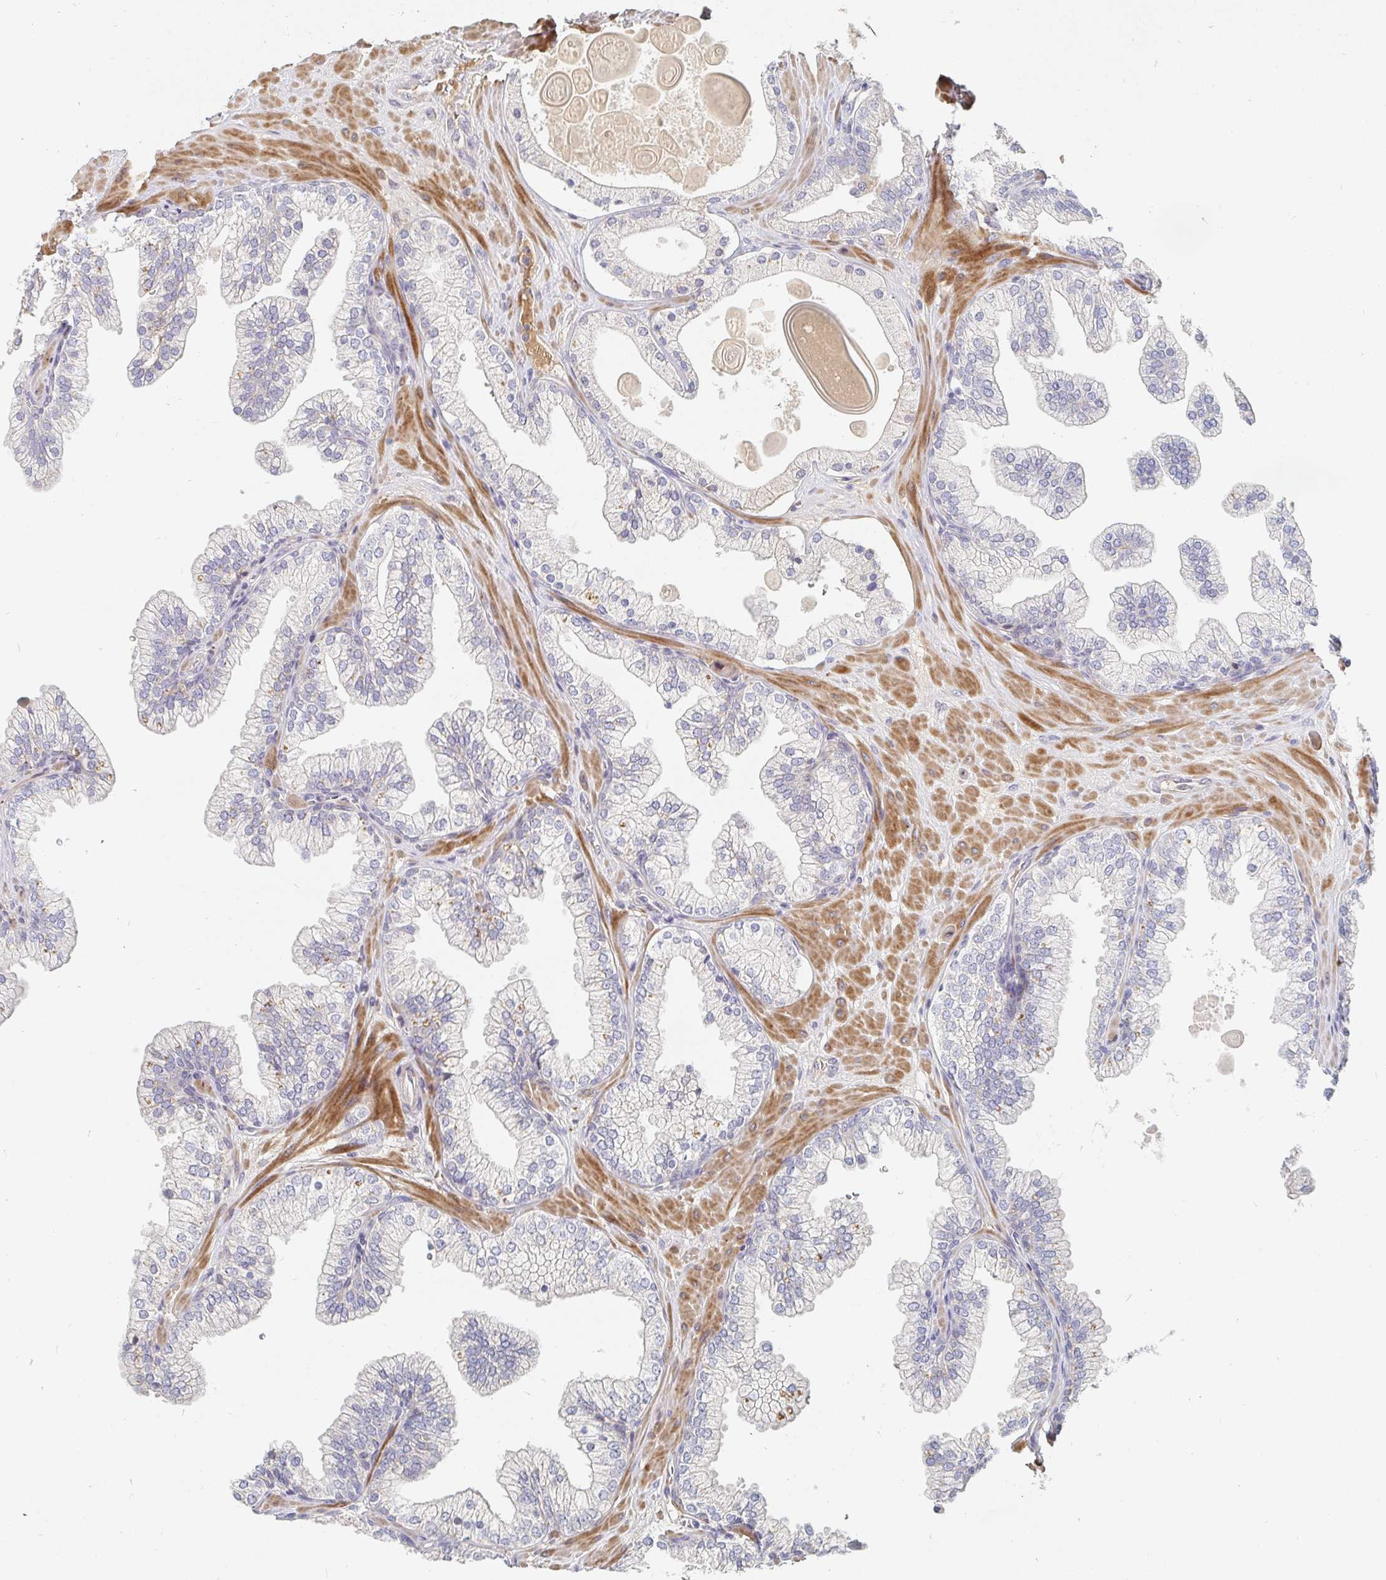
{"staining": {"intensity": "negative", "quantity": "none", "location": "none"}, "tissue": "prostate", "cell_type": "Glandular cells", "image_type": "normal", "snomed": [{"axis": "morphology", "description": "Normal tissue, NOS"}, {"axis": "topography", "description": "Prostate"}, {"axis": "topography", "description": "Peripheral nerve tissue"}], "caption": "This is a photomicrograph of immunohistochemistry (IHC) staining of benign prostate, which shows no expression in glandular cells.", "gene": "NME9", "patient": {"sex": "male", "age": 61}}